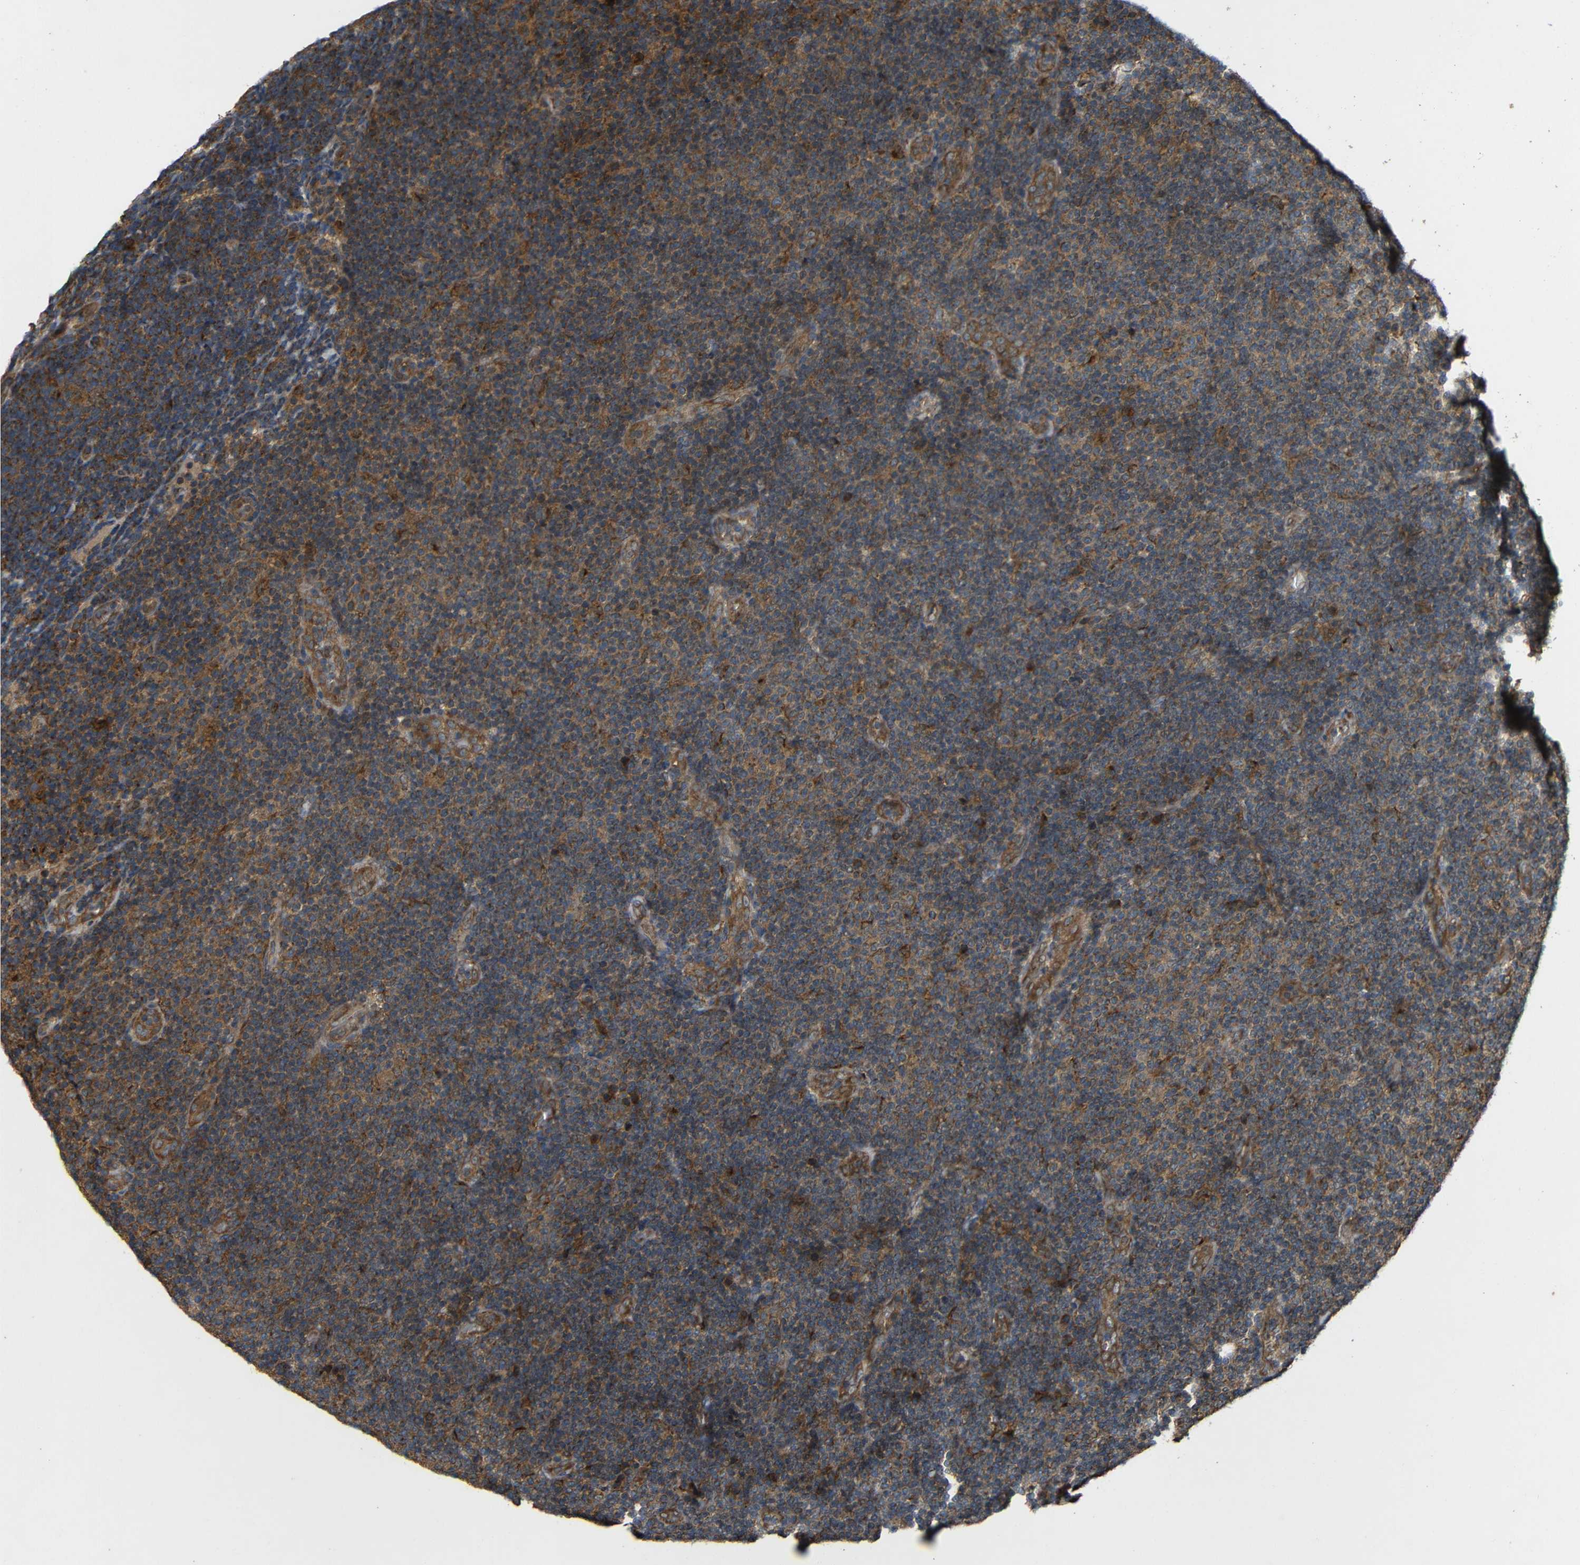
{"staining": {"intensity": "strong", "quantity": ">75%", "location": "cytoplasmic/membranous"}, "tissue": "lymphoma", "cell_type": "Tumor cells", "image_type": "cancer", "snomed": [{"axis": "morphology", "description": "Malignant lymphoma, non-Hodgkin's type, Low grade"}, {"axis": "topography", "description": "Lymph node"}], "caption": "Strong cytoplasmic/membranous protein positivity is present in about >75% of tumor cells in lymphoma.", "gene": "C1GALT1", "patient": {"sex": "male", "age": 83}}